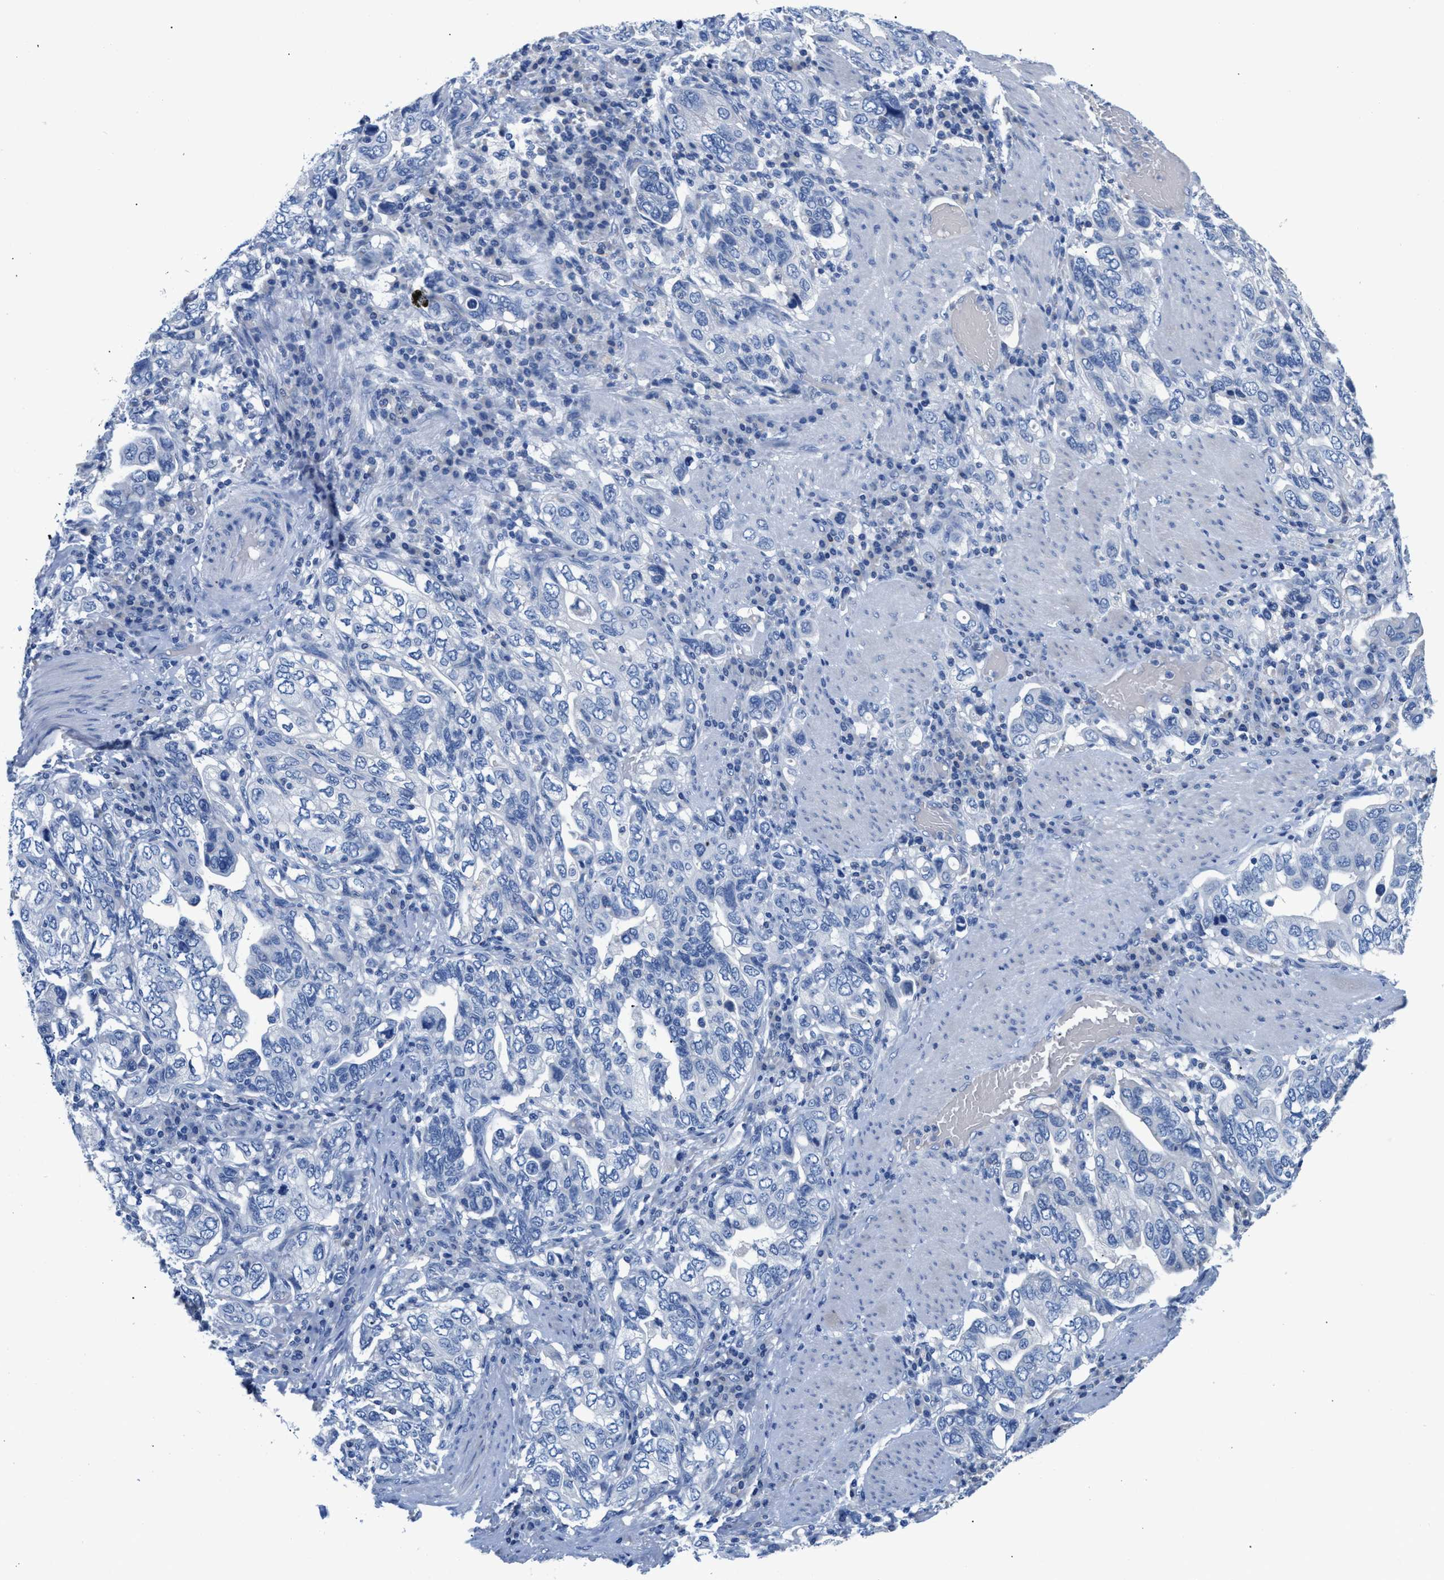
{"staining": {"intensity": "negative", "quantity": "none", "location": "none"}, "tissue": "stomach cancer", "cell_type": "Tumor cells", "image_type": "cancer", "snomed": [{"axis": "morphology", "description": "Adenocarcinoma, NOS"}, {"axis": "topography", "description": "Stomach, upper"}], "caption": "Tumor cells are negative for brown protein staining in stomach cancer.", "gene": "SLFN13", "patient": {"sex": "male", "age": 62}}